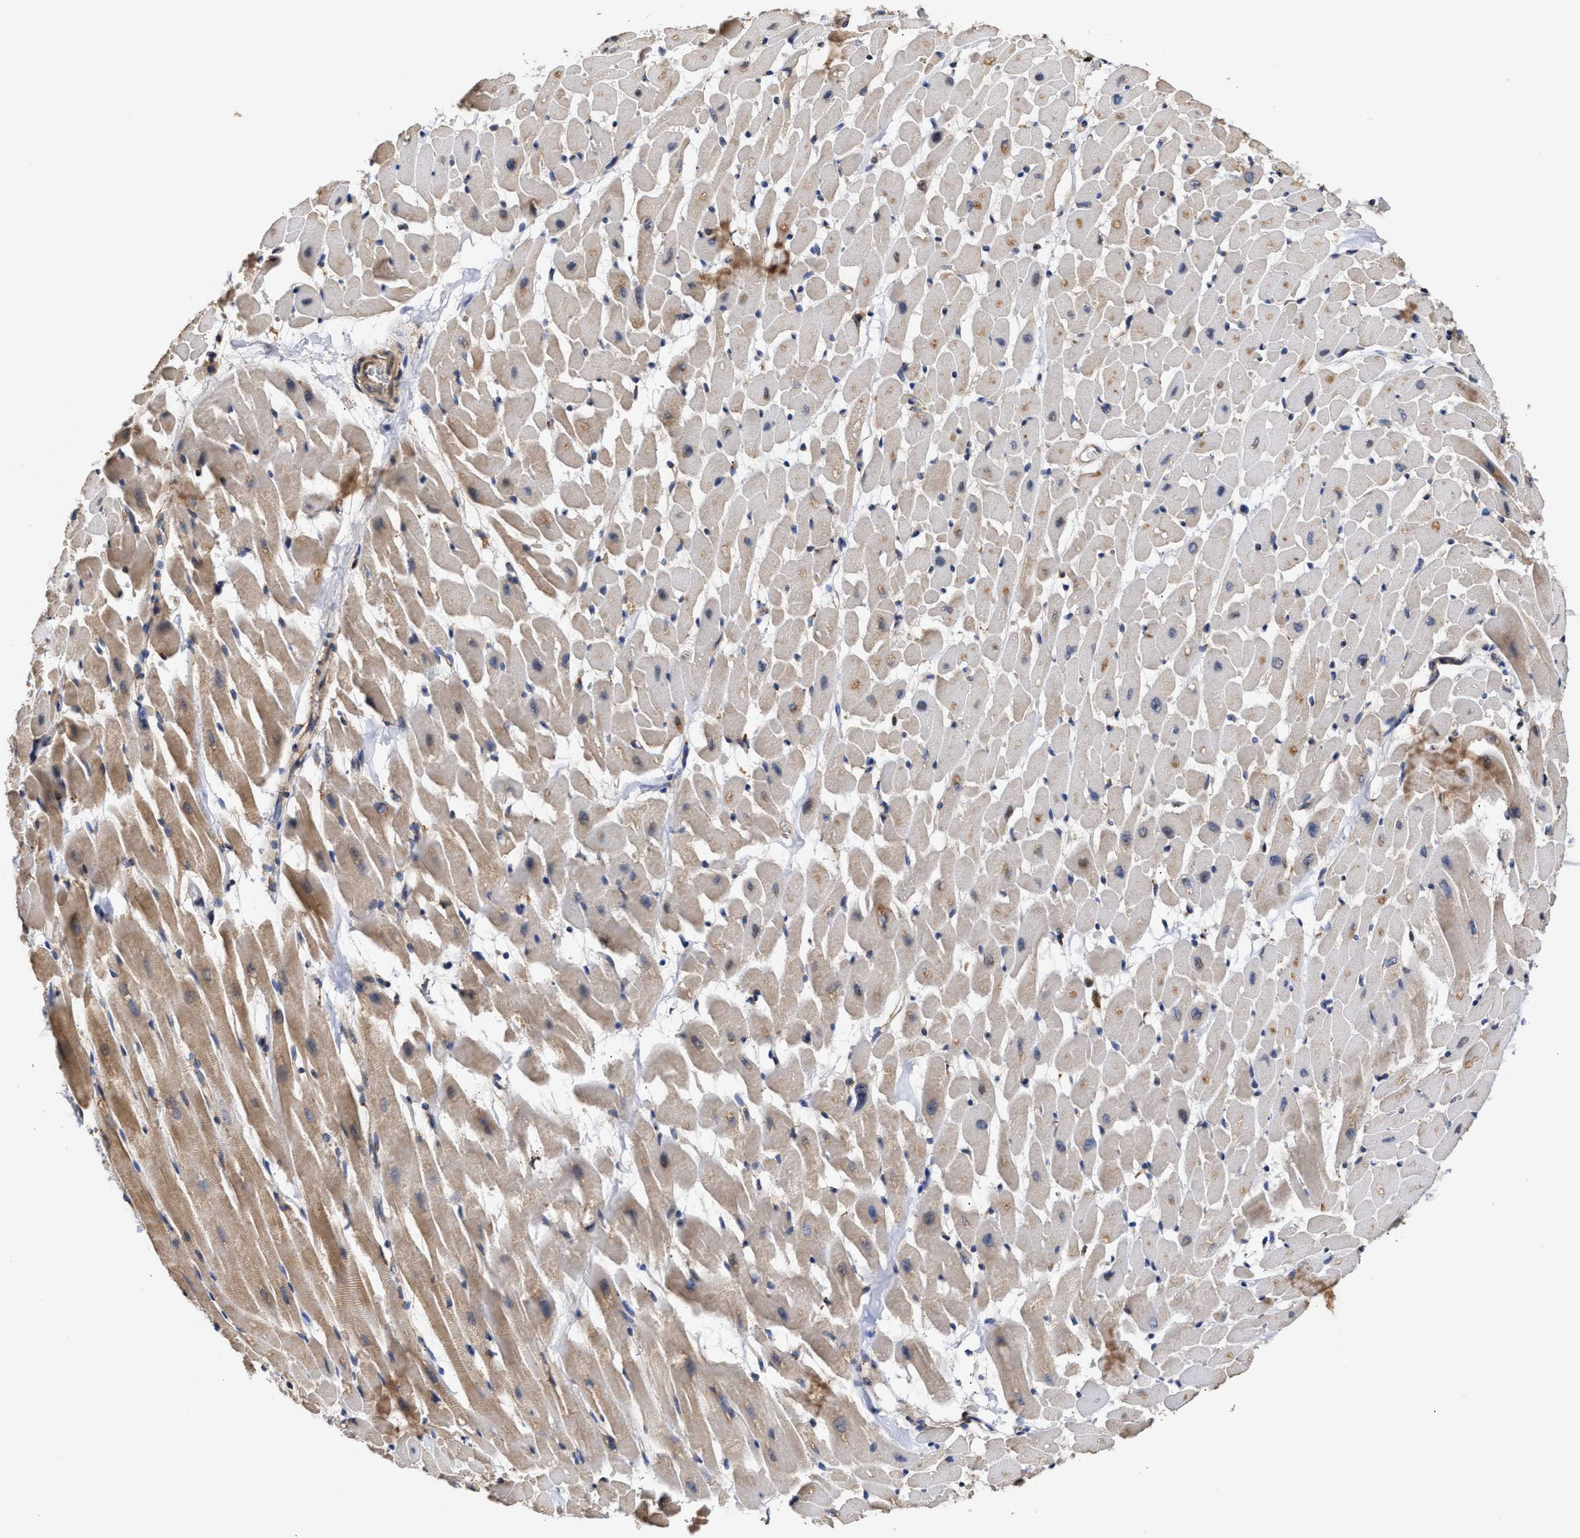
{"staining": {"intensity": "moderate", "quantity": ">75%", "location": "cytoplasmic/membranous"}, "tissue": "heart muscle", "cell_type": "Cardiomyocytes", "image_type": "normal", "snomed": [{"axis": "morphology", "description": "Normal tissue, NOS"}, {"axis": "topography", "description": "Heart"}], "caption": "Immunohistochemistry (IHC) histopathology image of normal human heart muscle stained for a protein (brown), which reveals medium levels of moderate cytoplasmic/membranous expression in approximately >75% of cardiomyocytes.", "gene": "GOSR1", "patient": {"sex": "male", "age": 45}}